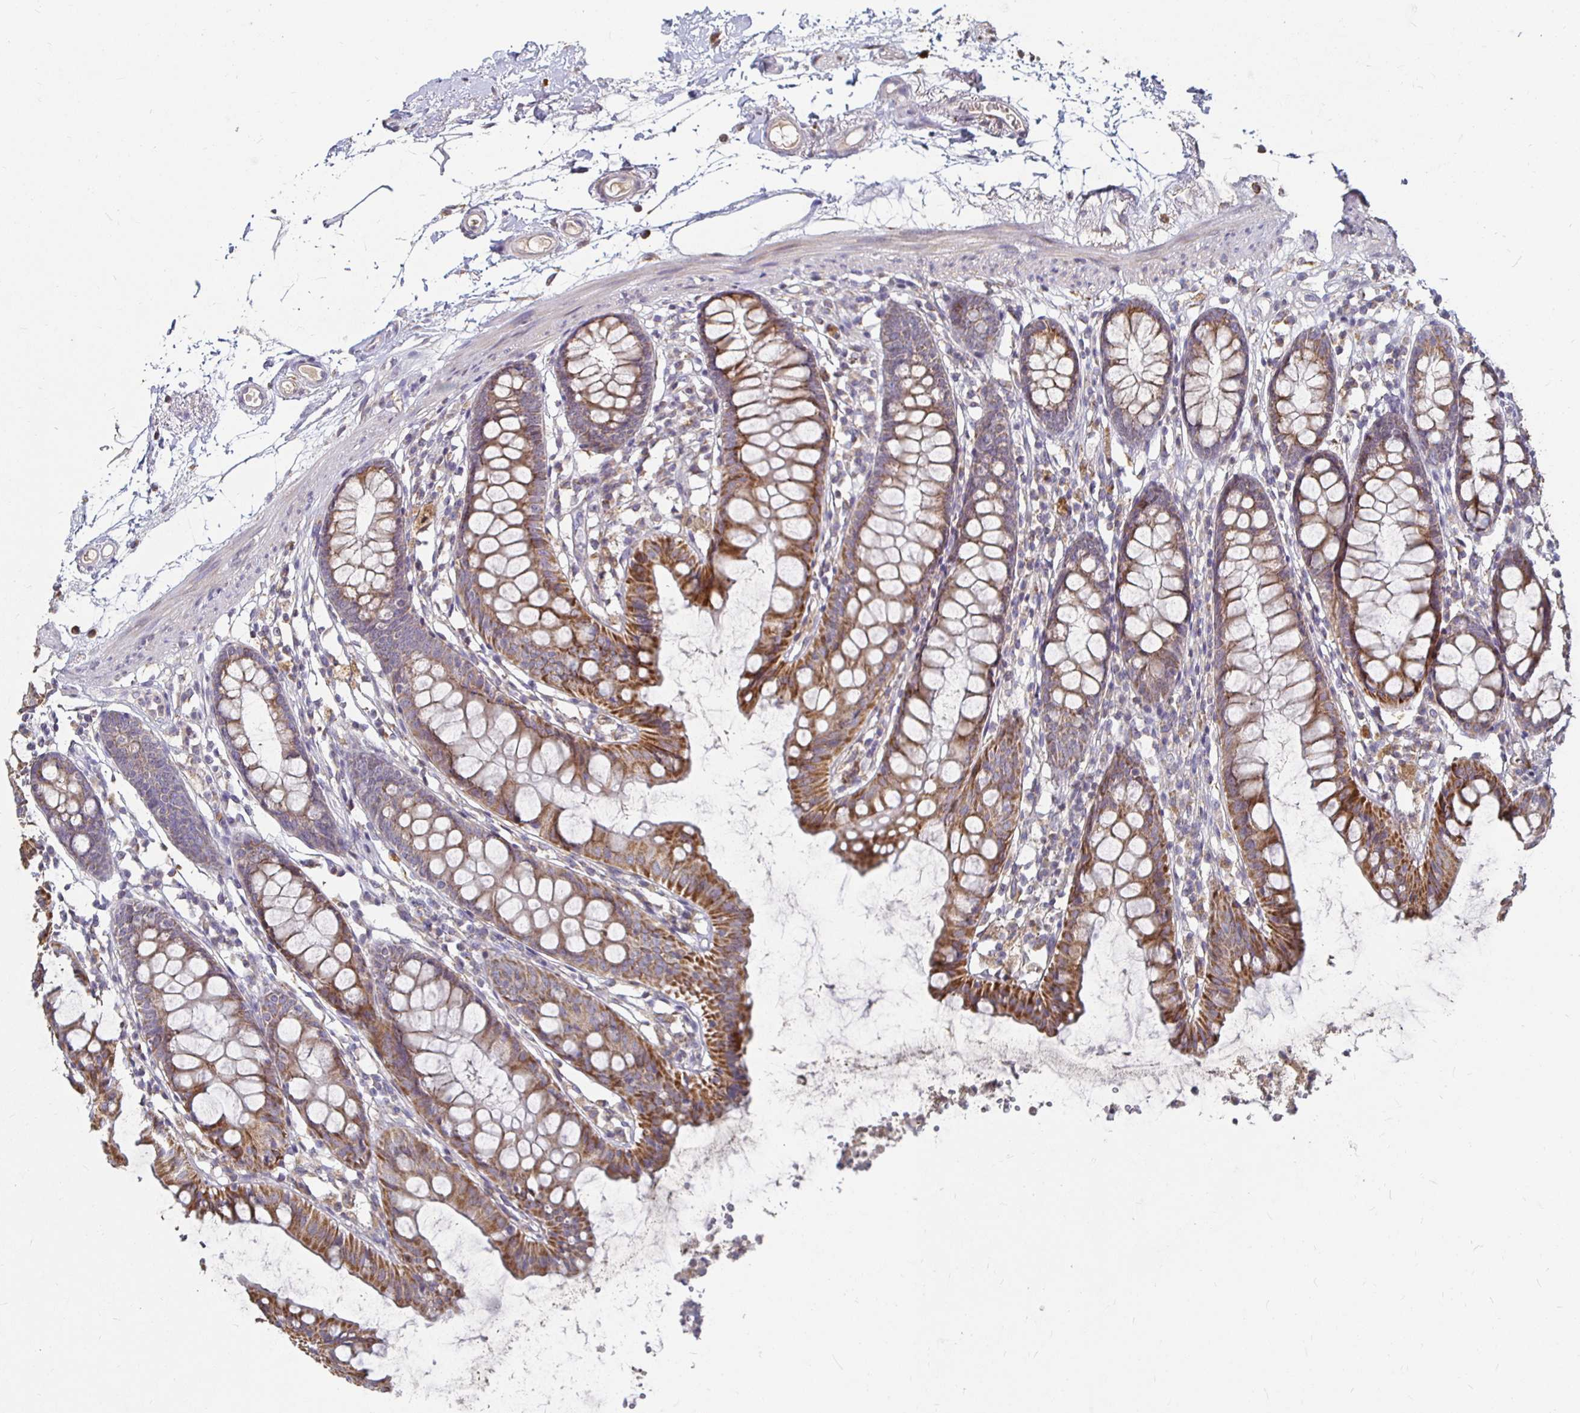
{"staining": {"intensity": "negative", "quantity": "none", "location": "none"}, "tissue": "colon", "cell_type": "Endothelial cells", "image_type": "normal", "snomed": [{"axis": "morphology", "description": "Normal tissue, NOS"}, {"axis": "topography", "description": "Colon"}], "caption": "This is a histopathology image of immunohistochemistry (IHC) staining of benign colon, which shows no positivity in endothelial cells.", "gene": "RNF144B", "patient": {"sex": "female", "age": 84}}